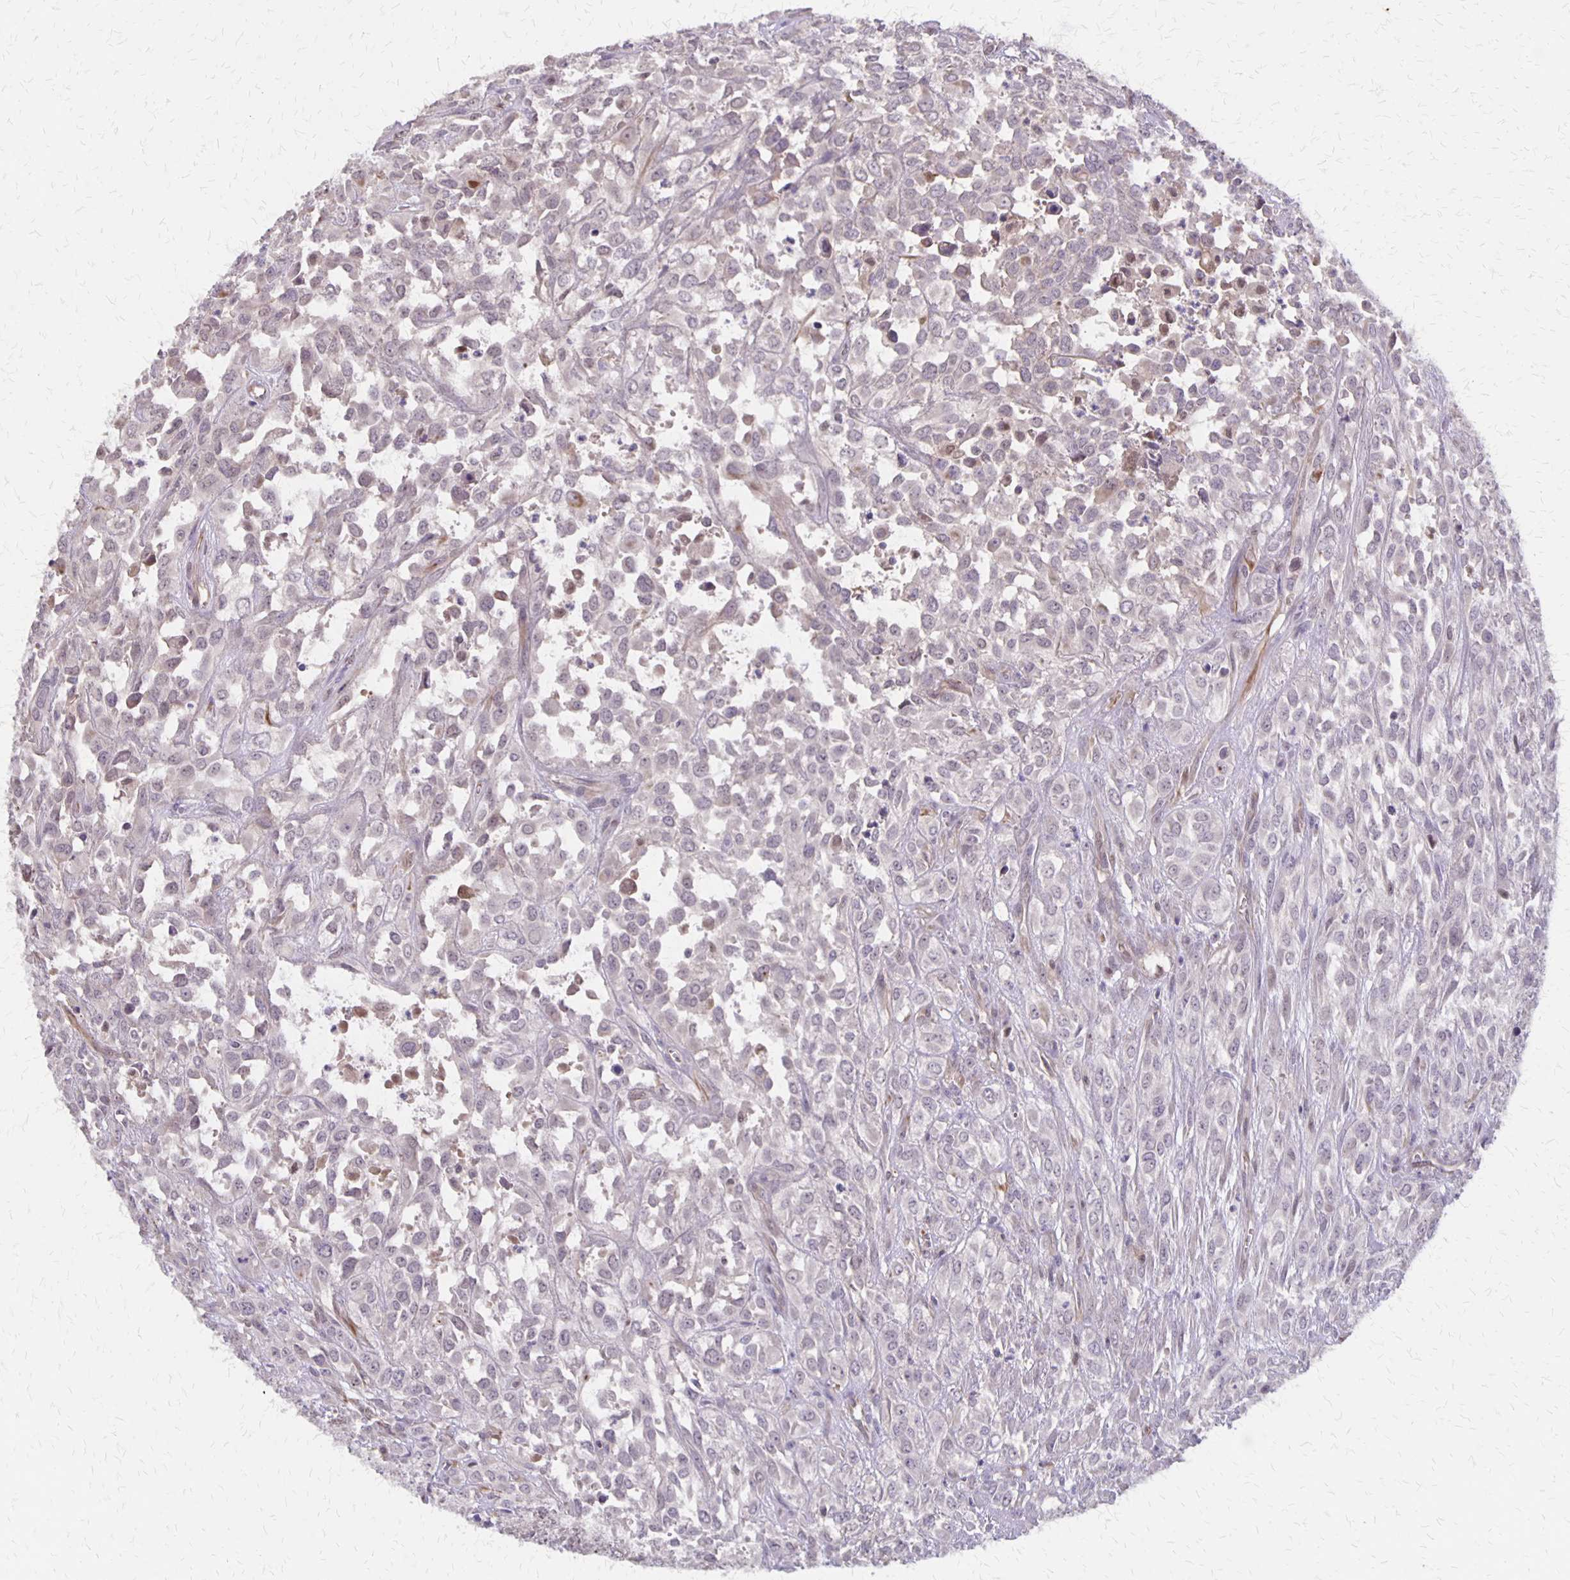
{"staining": {"intensity": "negative", "quantity": "none", "location": "none"}, "tissue": "urothelial cancer", "cell_type": "Tumor cells", "image_type": "cancer", "snomed": [{"axis": "morphology", "description": "Urothelial carcinoma, High grade"}, {"axis": "topography", "description": "Urinary bladder"}], "caption": "High power microscopy image of an immunohistochemistry micrograph of high-grade urothelial carcinoma, revealing no significant positivity in tumor cells.", "gene": "NOG", "patient": {"sex": "male", "age": 67}}